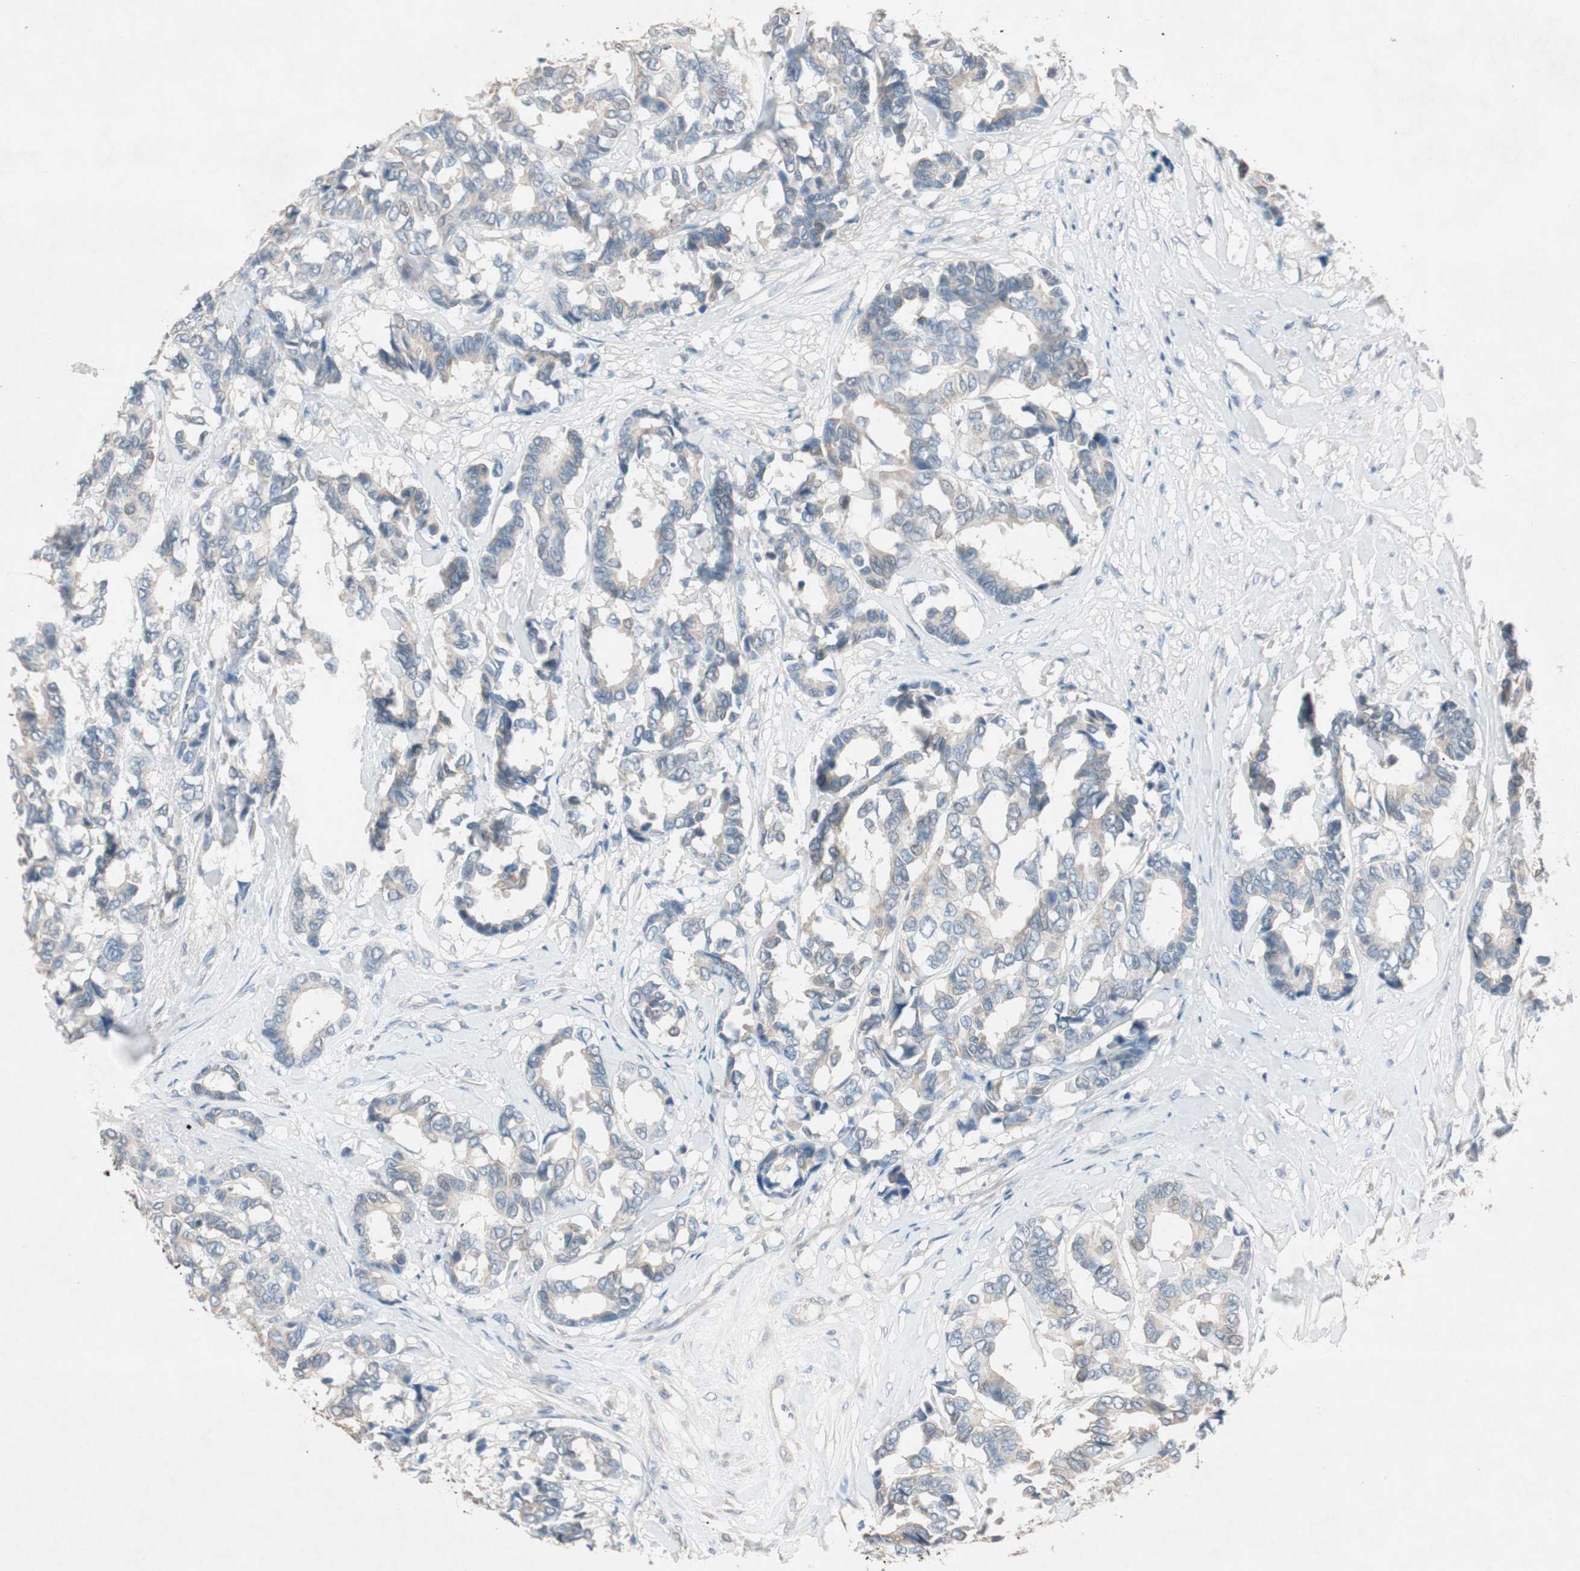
{"staining": {"intensity": "weak", "quantity": "25%-75%", "location": "cytoplasmic/membranous"}, "tissue": "breast cancer", "cell_type": "Tumor cells", "image_type": "cancer", "snomed": [{"axis": "morphology", "description": "Duct carcinoma"}, {"axis": "topography", "description": "Breast"}], "caption": "Immunohistochemical staining of infiltrating ductal carcinoma (breast) demonstrates low levels of weak cytoplasmic/membranous staining in approximately 25%-75% of tumor cells.", "gene": "KHK", "patient": {"sex": "female", "age": 87}}